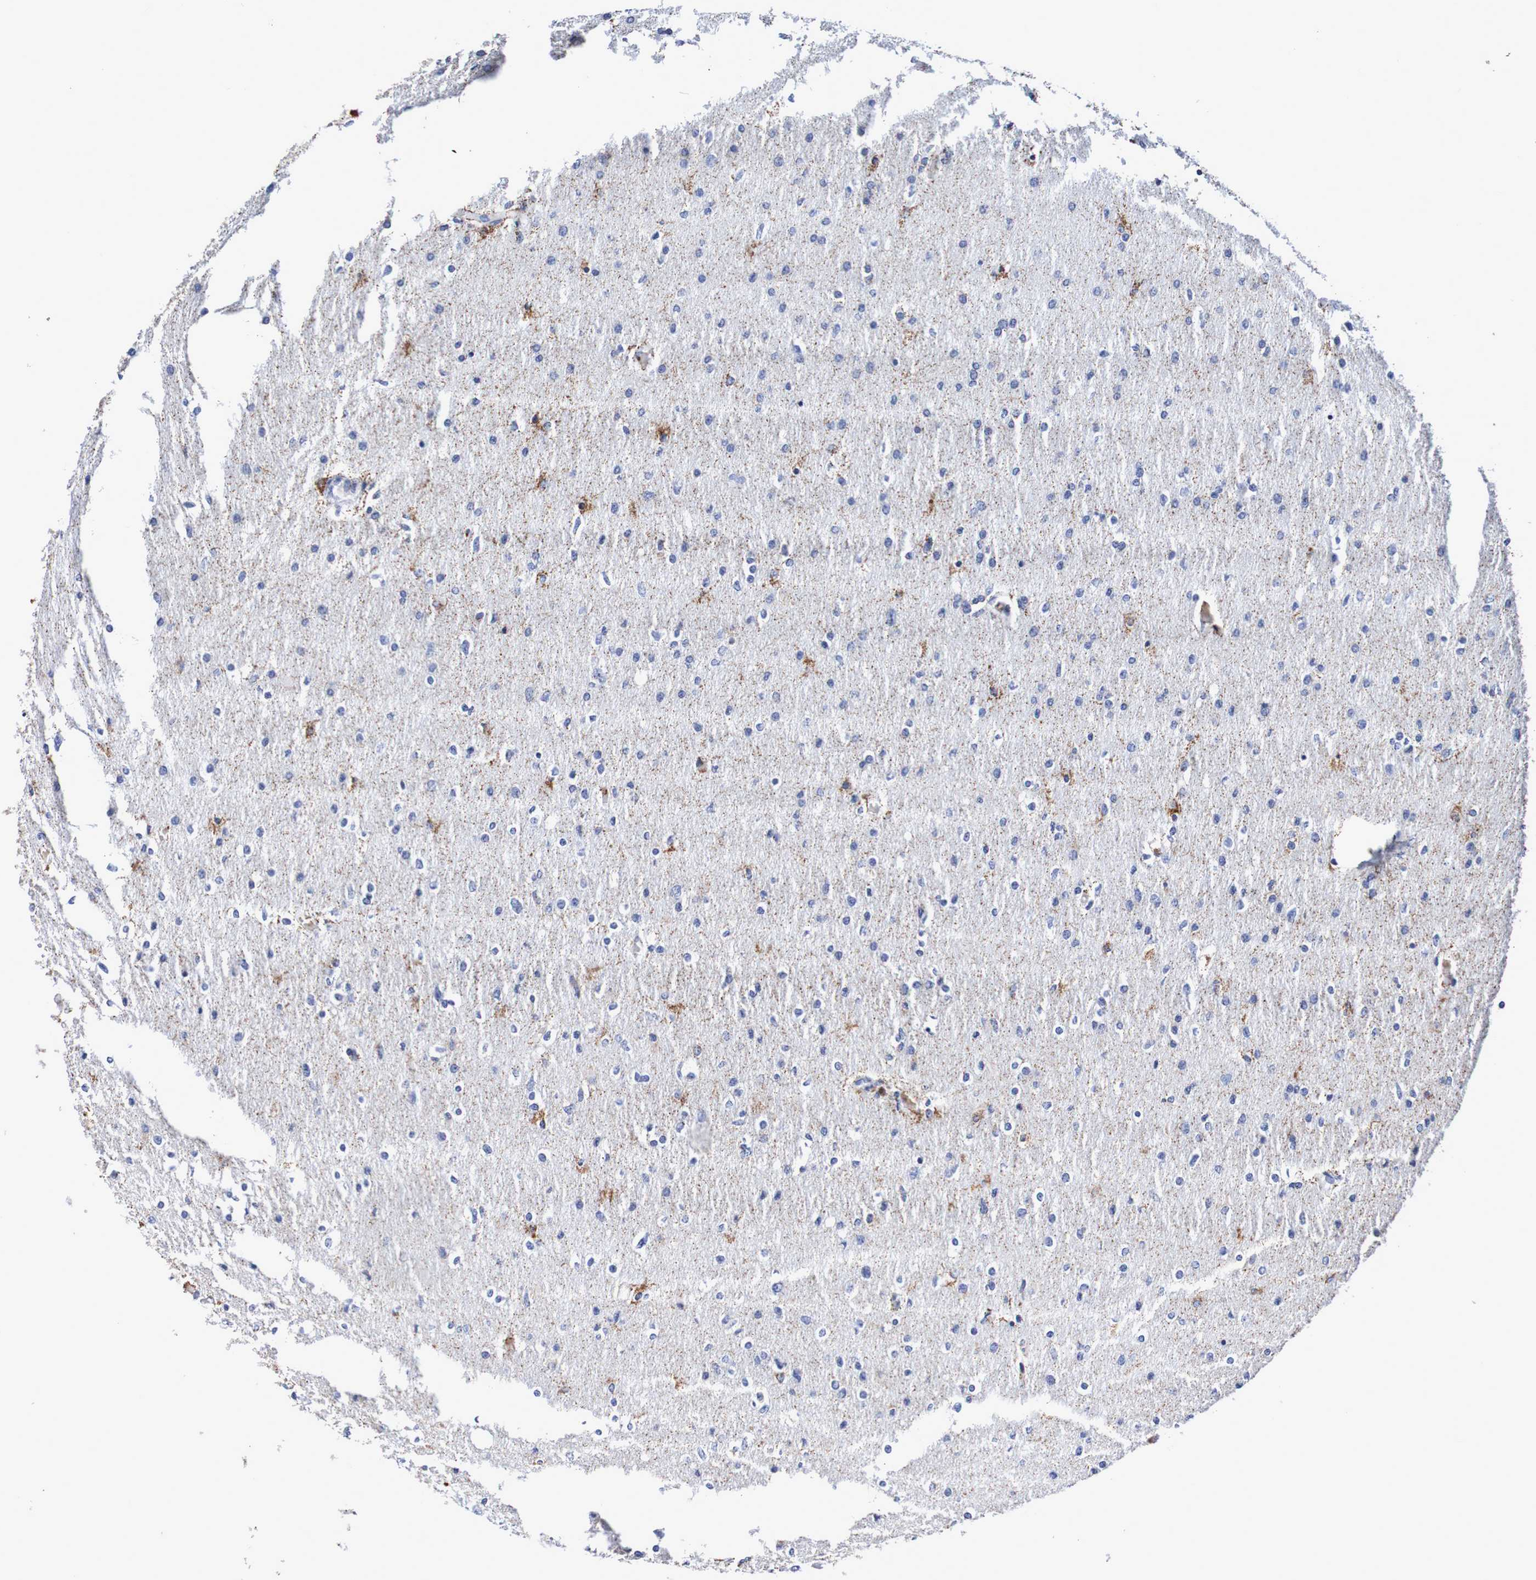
{"staining": {"intensity": "moderate", "quantity": "<25%", "location": "cytoplasmic/membranous"}, "tissue": "glioma", "cell_type": "Tumor cells", "image_type": "cancer", "snomed": [{"axis": "morphology", "description": "Glioma, malignant, High grade"}, {"axis": "topography", "description": "Cerebral cortex"}], "caption": "This is a histology image of immunohistochemistry (IHC) staining of glioma, which shows moderate staining in the cytoplasmic/membranous of tumor cells.", "gene": "WNT4", "patient": {"sex": "female", "age": 36}}